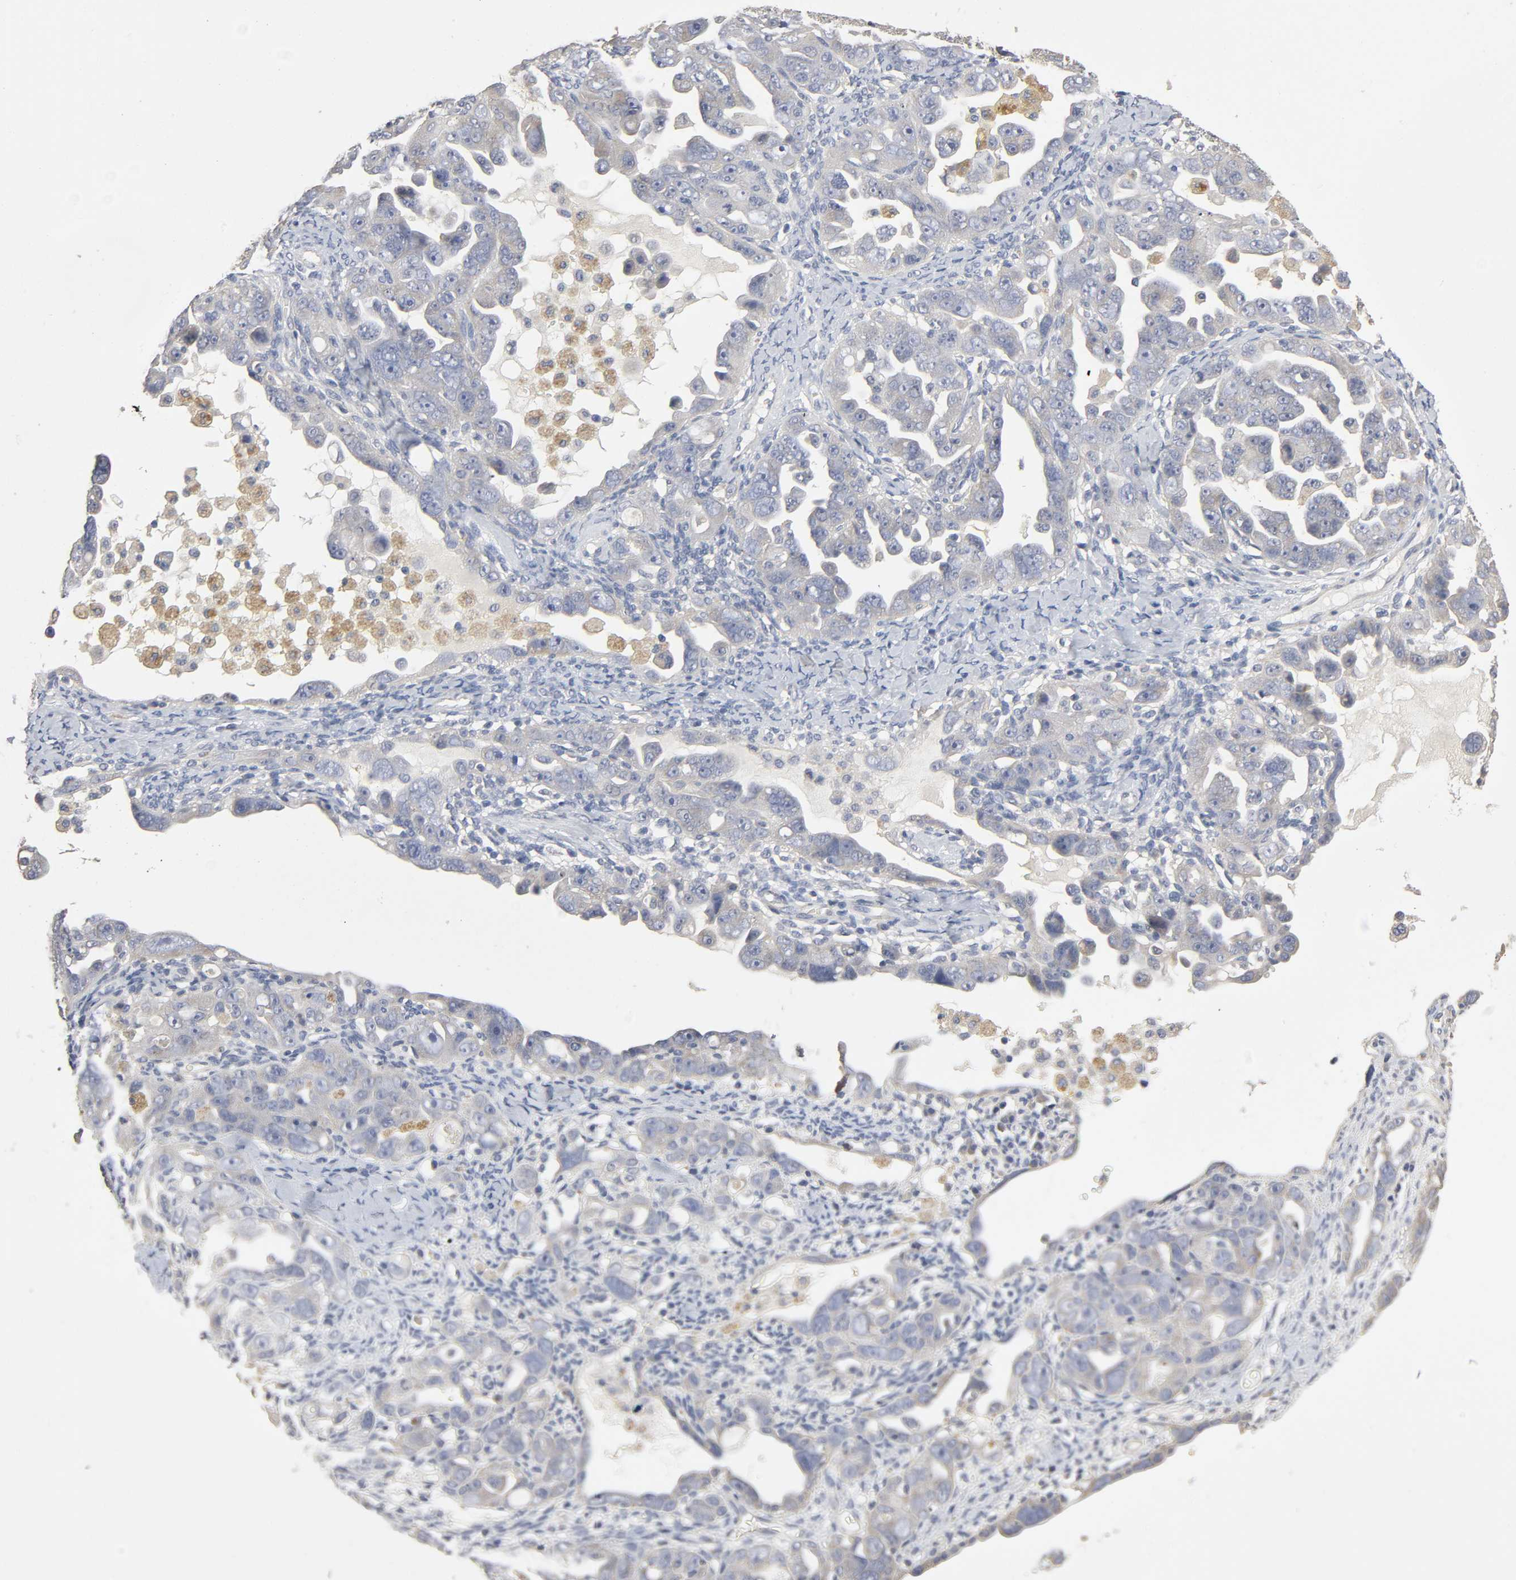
{"staining": {"intensity": "negative", "quantity": "none", "location": "none"}, "tissue": "ovarian cancer", "cell_type": "Tumor cells", "image_type": "cancer", "snomed": [{"axis": "morphology", "description": "Cystadenocarcinoma, serous, NOS"}, {"axis": "topography", "description": "Ovary"}], "caption": "High power microscopy photomicrograph of an IHC histopathology image of ovarian serous cystadenocarcinoma, revealing no significant staining in tumor cells.", "gene": "SLC10A2", "patient": {"sex": "female", "age": 66}}